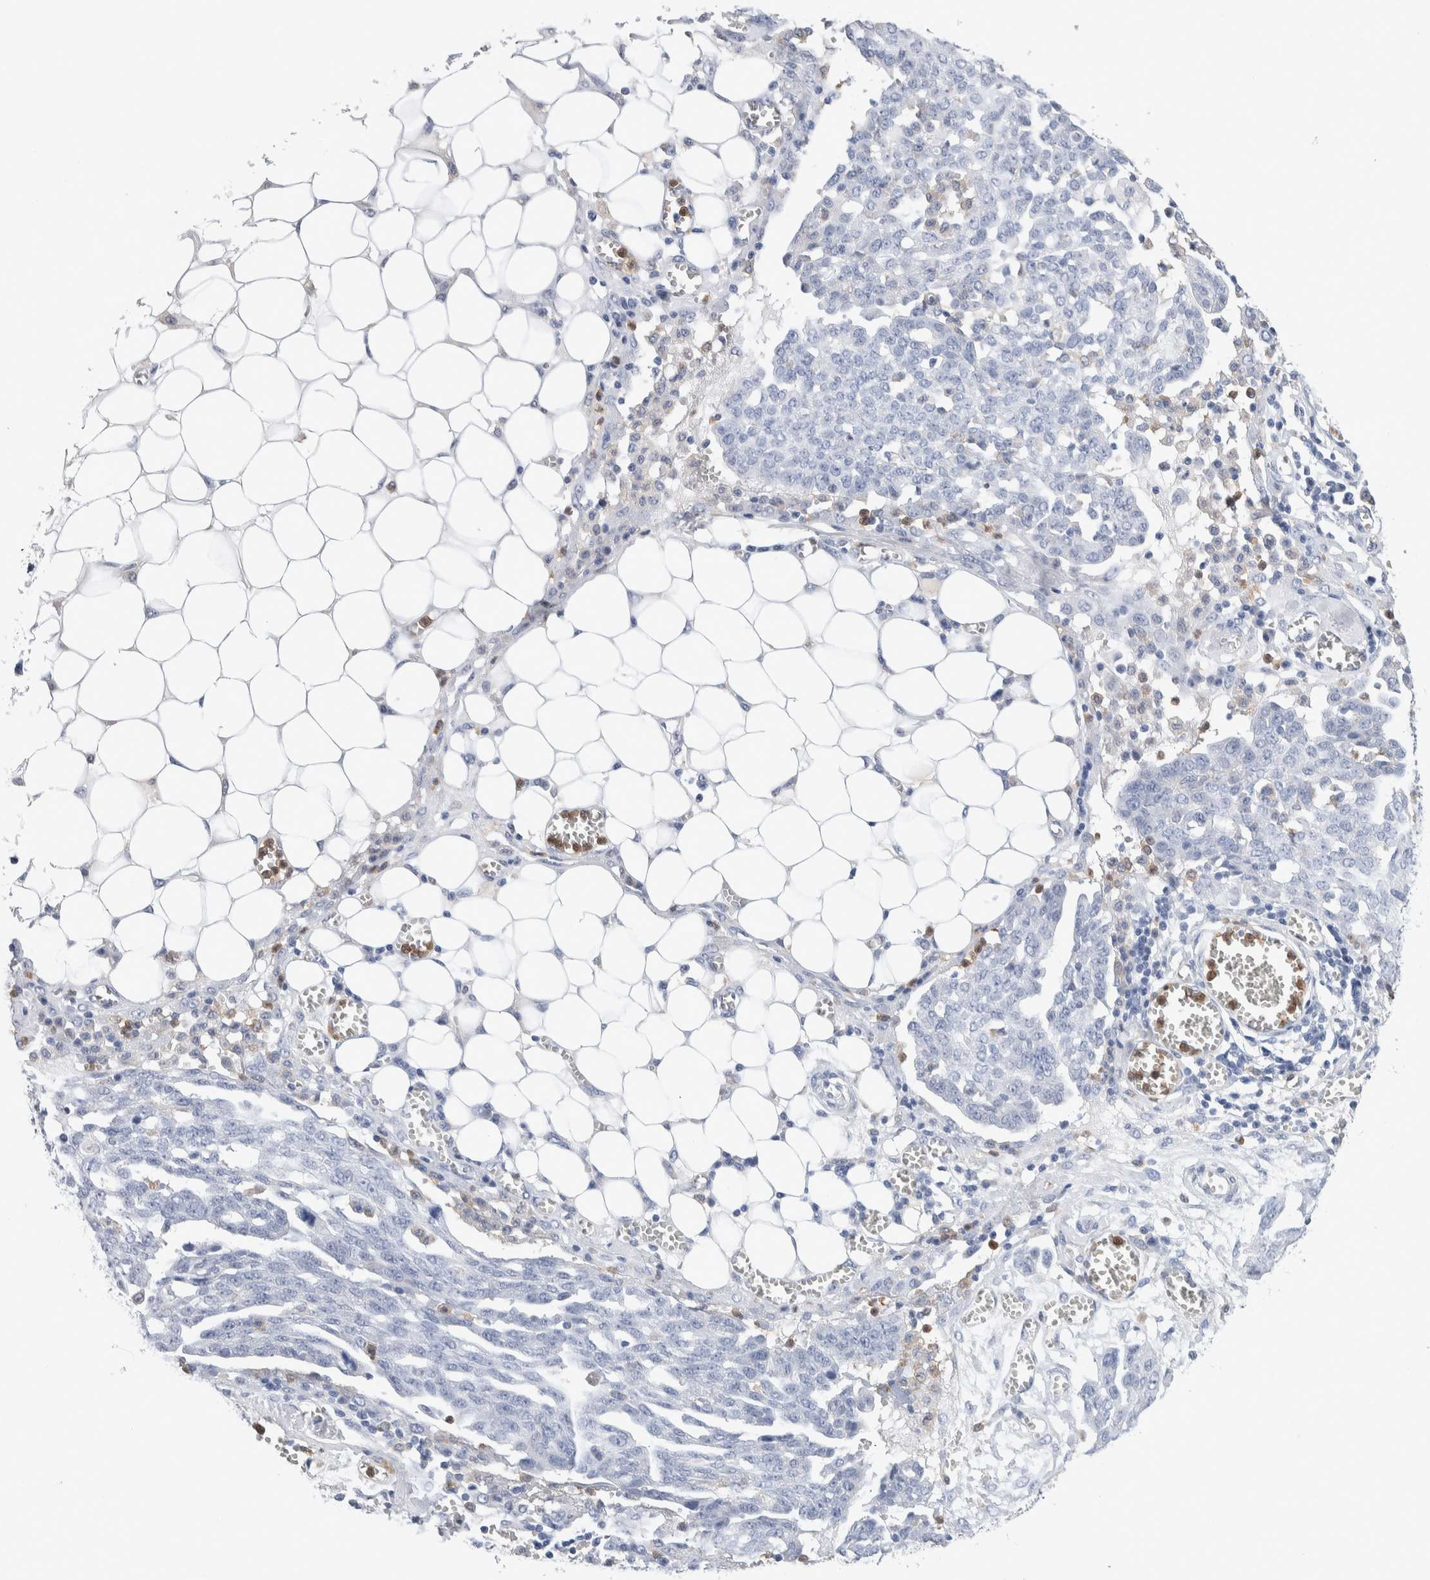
{"staining": {"intensity": "negative", "quantity": "none", "location": "none"}, "tissue": "ovarian cancer", "cell_type": "Tumor cells", "image_type": "cancer", "snomed": [{"axis": "morphology", "description": "Cystadenocarcinoma, serous, NOS"}, {"axis": "topography", "description": "Soft tissue"}, {"axis": "topography", "description": "Ovary"}], "caption": "An image of human ovarian cancer (serous cystadenocarcinoma) is negative for staining in tumor cells.", "gene": "NCF2", "patient": {"sex": "female", "age": 57}}